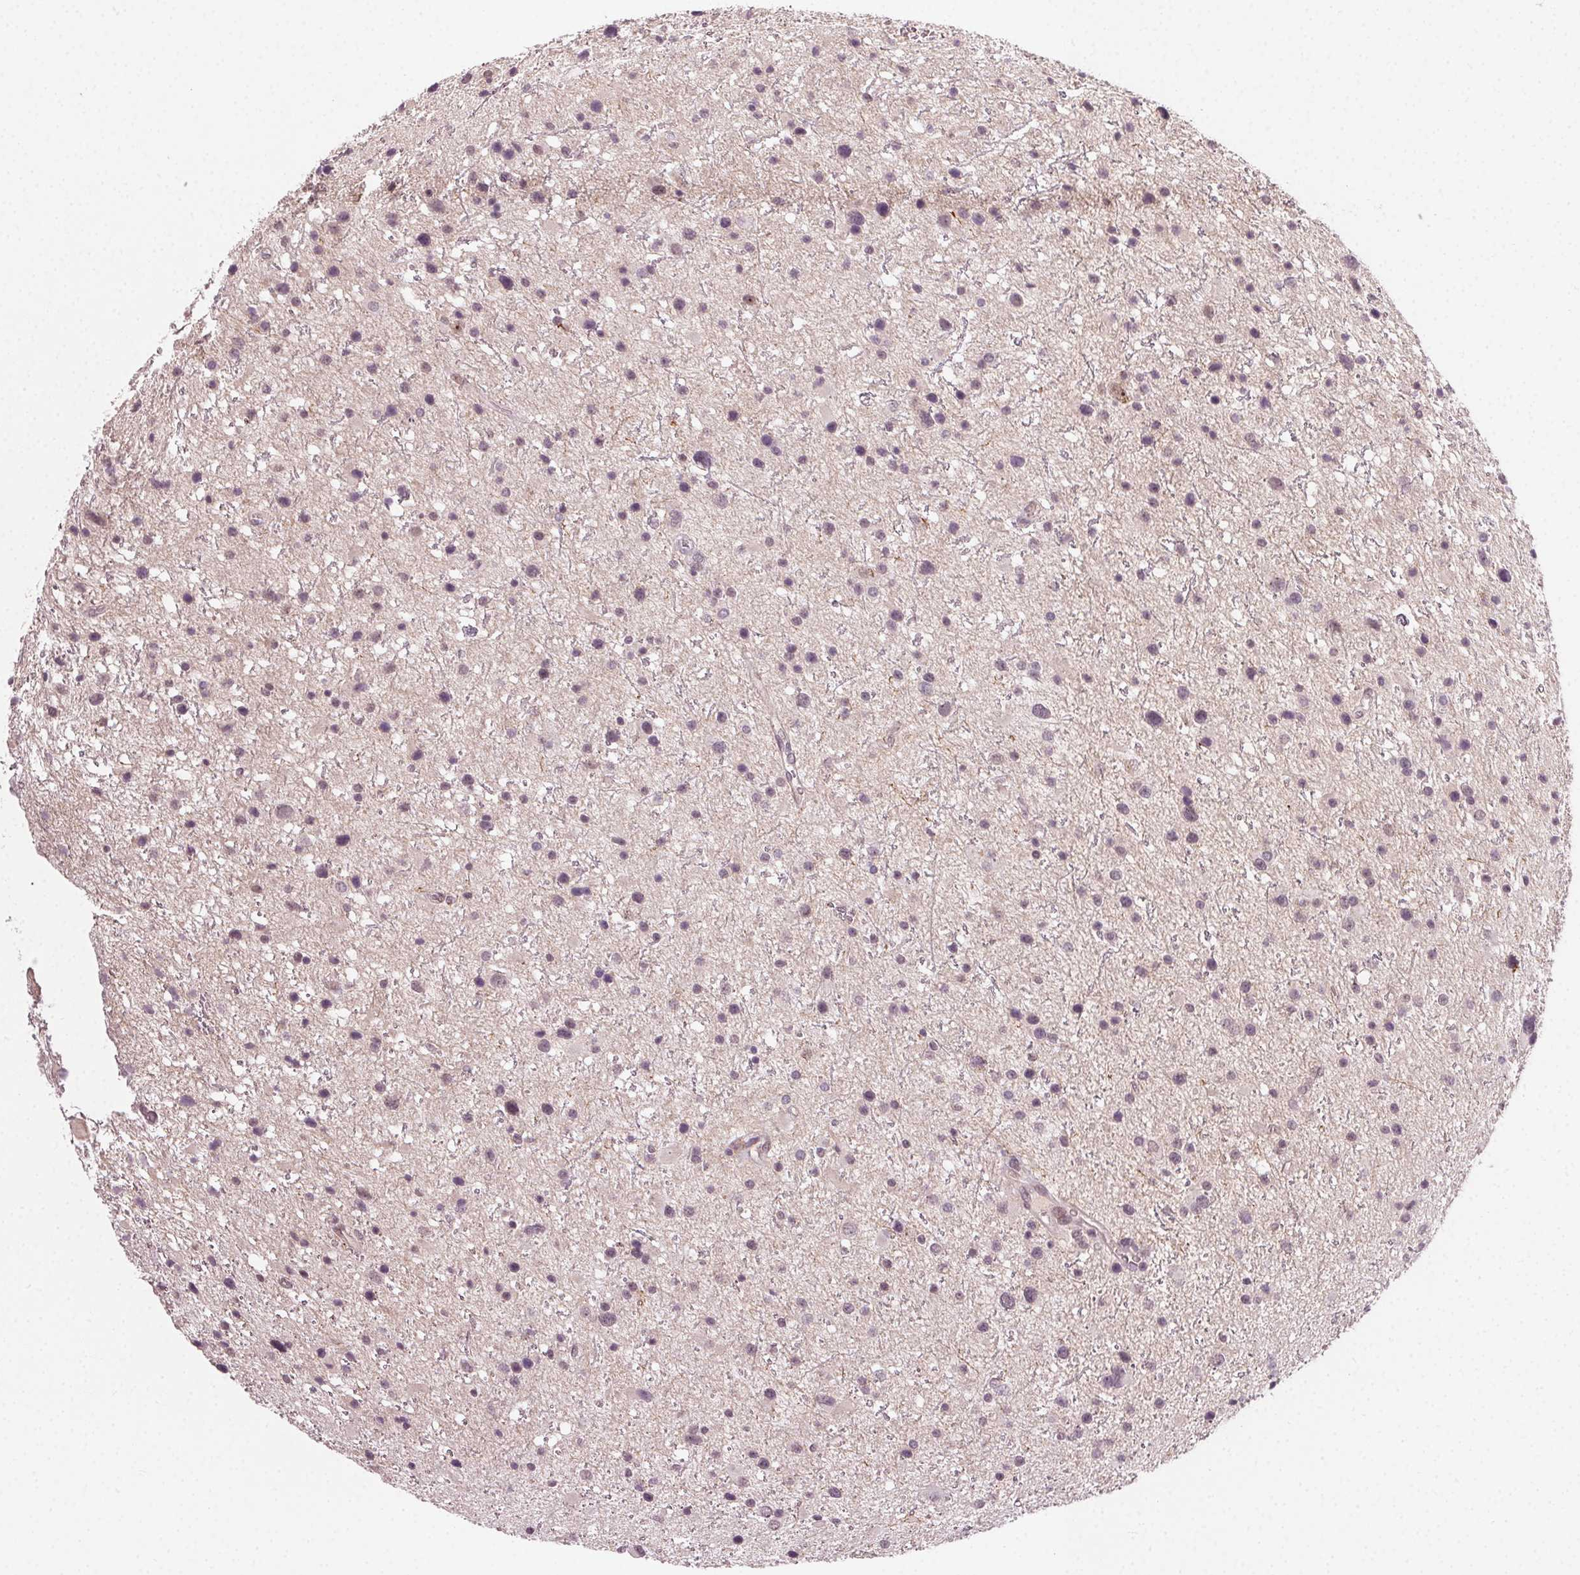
{"staining": {"intensity": "negative", "quantity": "none", "location": "none"}, "tissue": "glioma", "cell_type": "Tumor cells", "image_type": "cancer", "snomed": [{"axis": "morphology", "description": "Glioma, malignant, Low grade"}, {"axis": "topography", "description": "Brain"}], "caption": "The IHC histopathology image has no significant staining in tumor cells of glioma tissue.", "gene": "TUB", "patient": {"sex": "female", "age": 32}}